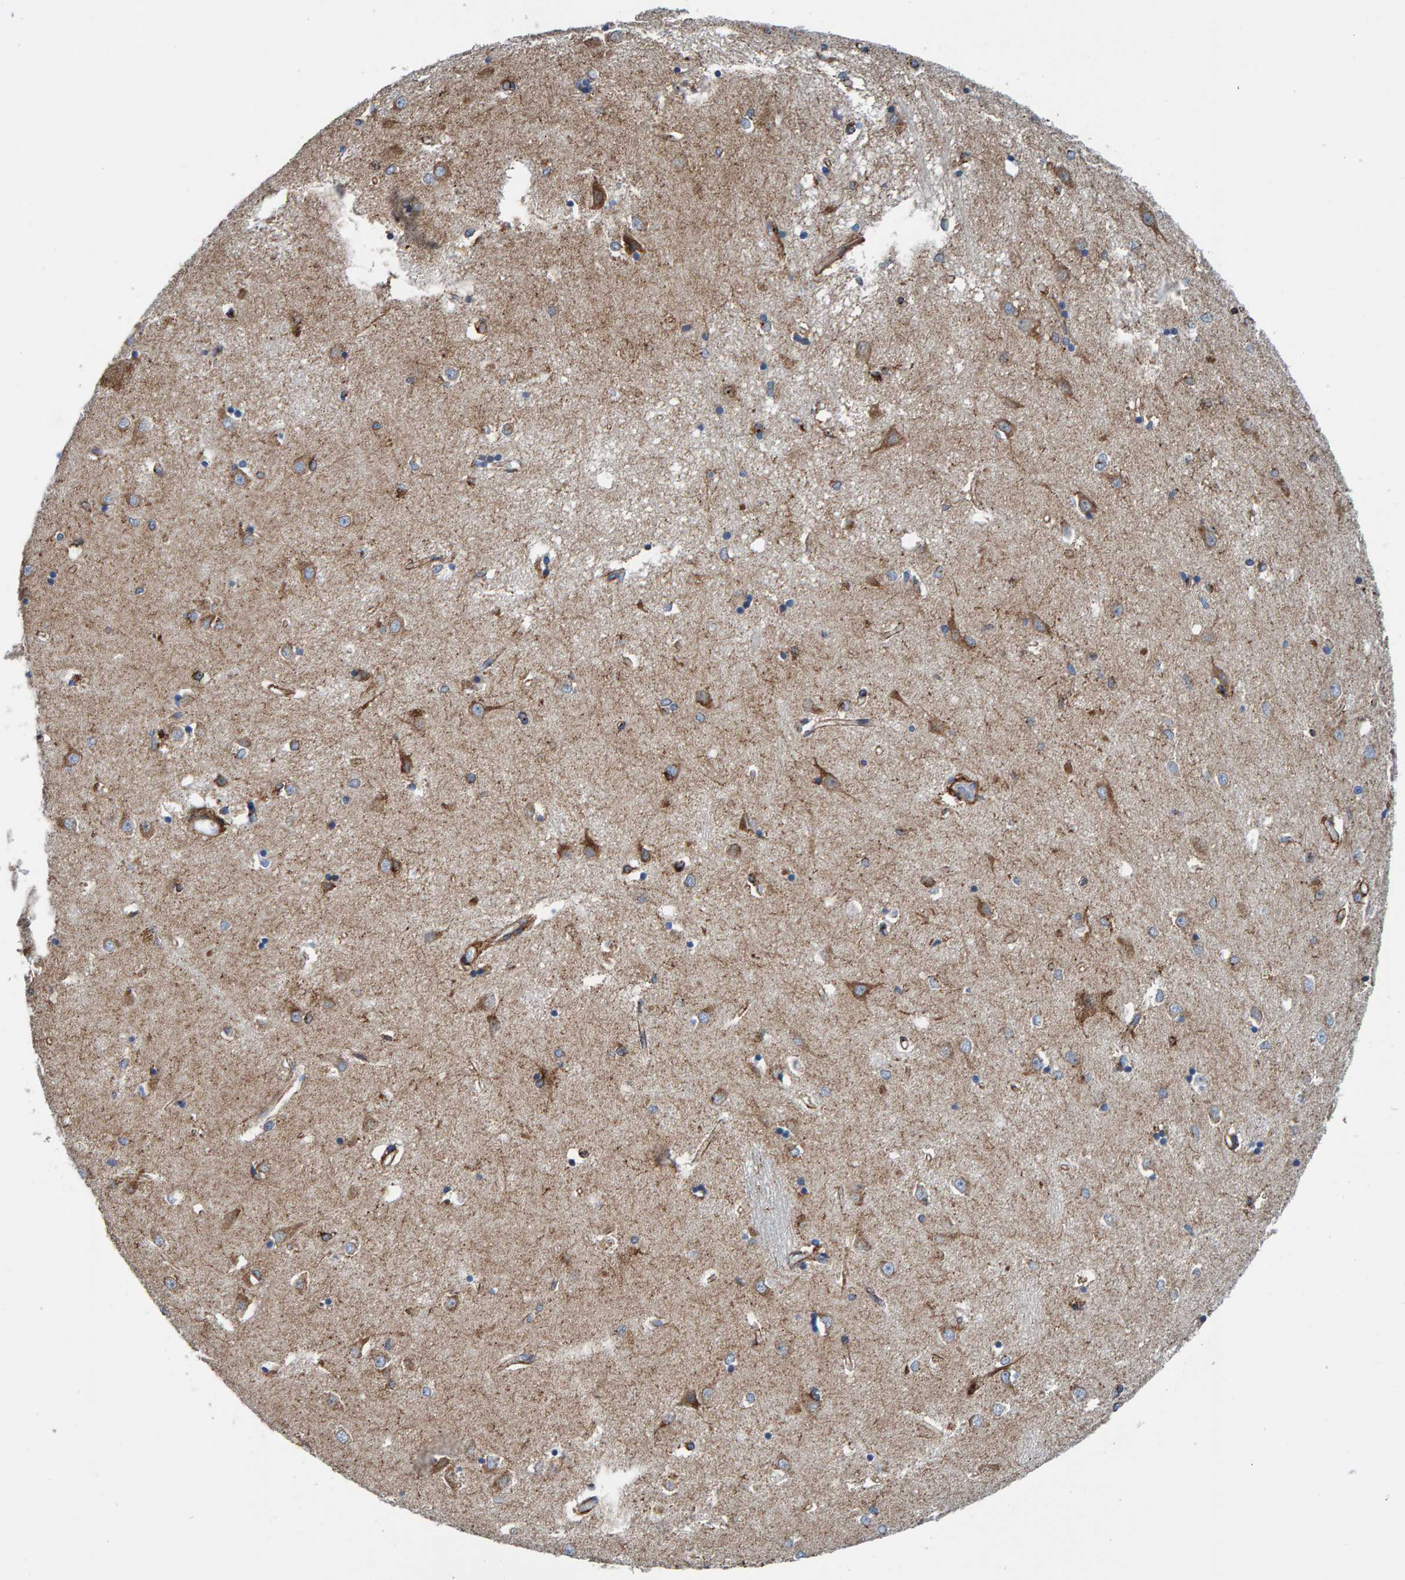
{"staining": {"intensity": "moderate", "quantity": "<25%", "location": "cytoplasmic/membranous"}, "tissue": "caudate", "cell_type": "Glial cells", "image_type": "normal", "snomed": [{"axis": "morphology", "description": "Normal tissue, NOS"}, {"axis": "topography", "description": "Lateral ventricle wall"}], "caption": "This image displays immunohistochemistry staining of benign human caudate, with low moderate cytoplasmic/membranous expression in about <25% of glial cells.", "gene": "LRP1", "patient": {"sex": "male", "age": 45}}